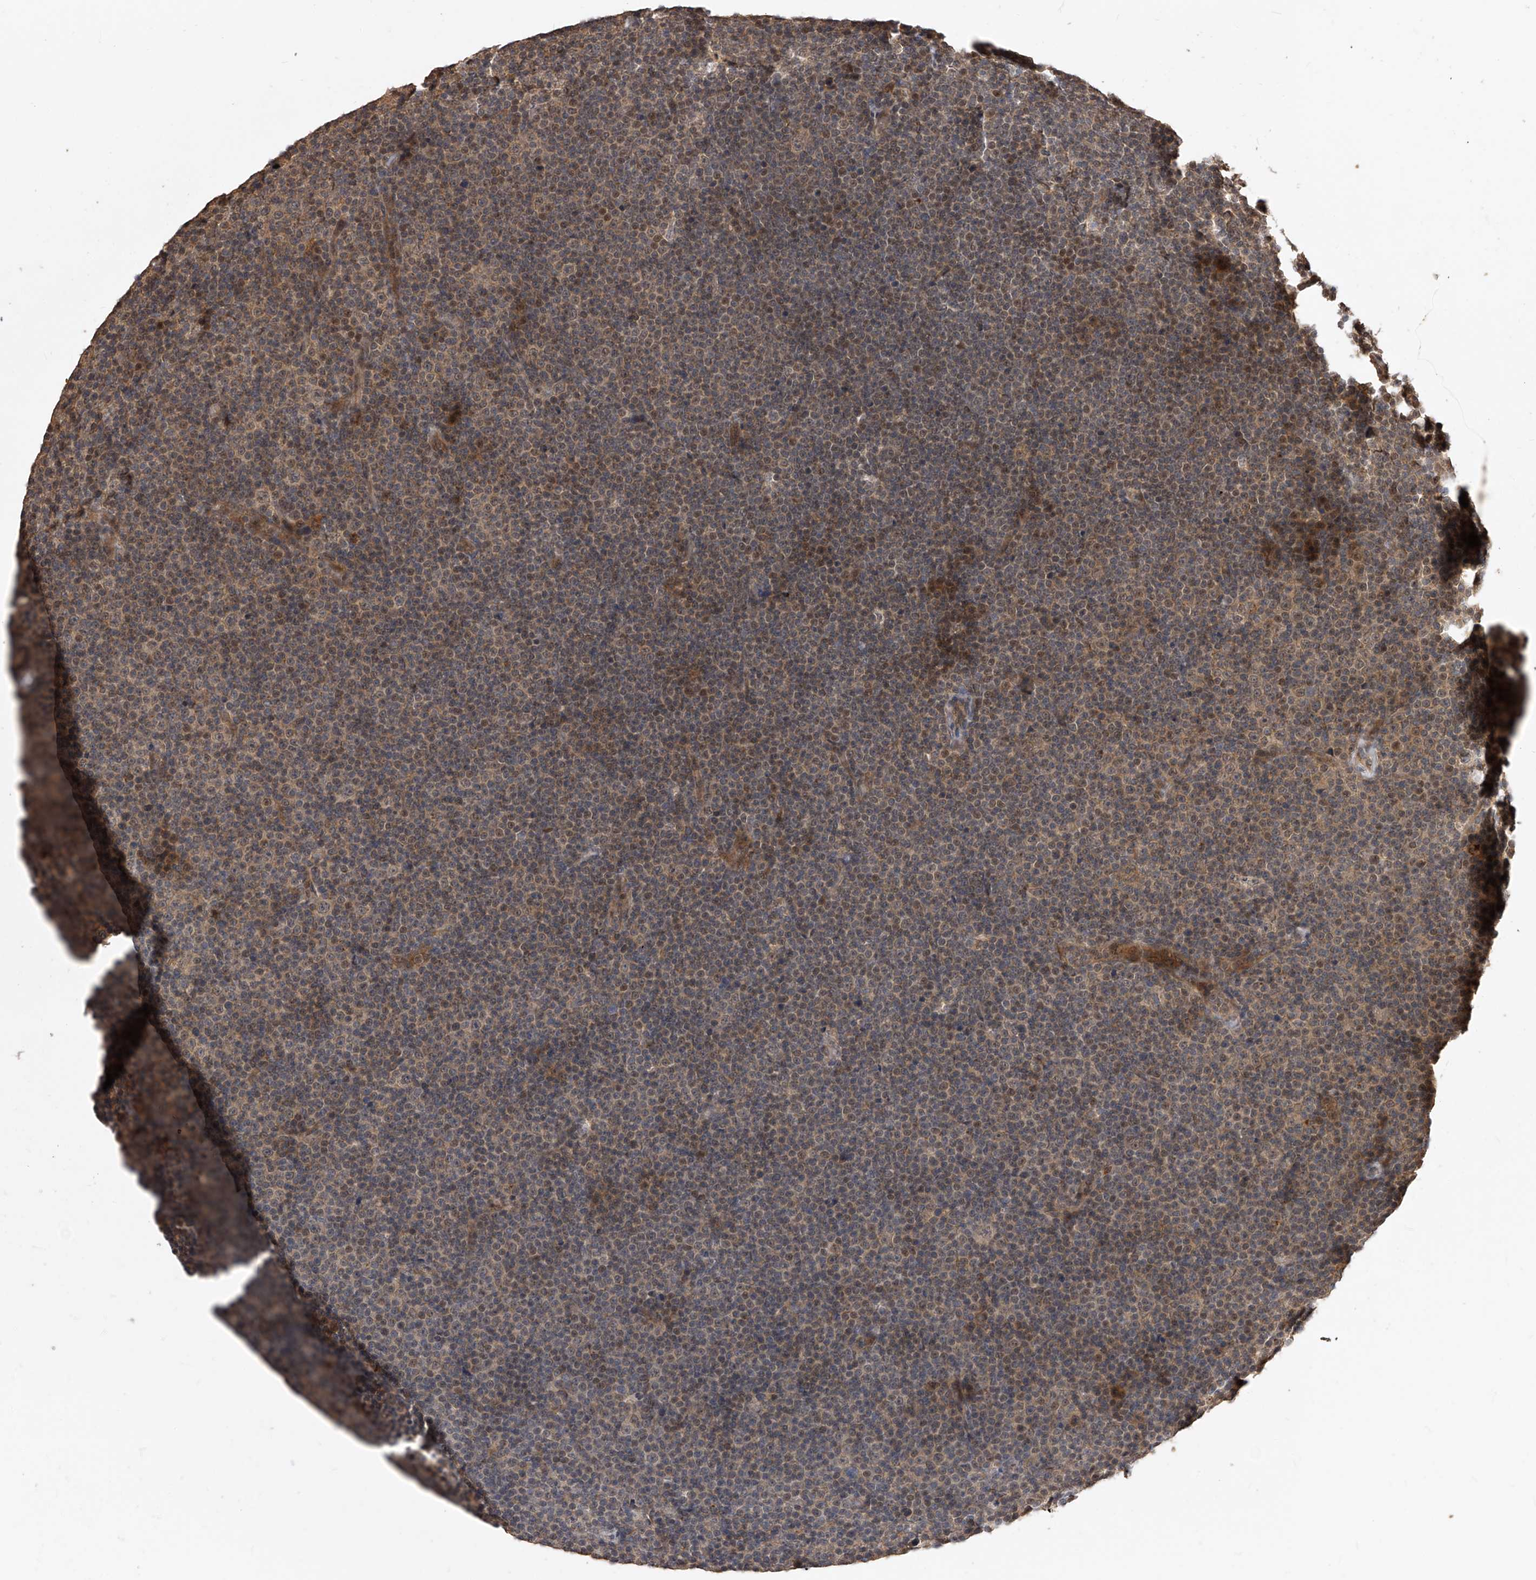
{"staining": {"intensity": "weak", "quantity": "25%-75%", "location": "cytoplasmic/membranous"}, "tissue": "lymphoma", "cell_type": "Tumor cells", "image_type": "cancer", "snomed": [{"axis": "morphology", "description": "Malignant lymphoma, non-Hodgkin's type, Low grade"}, {"axis": "topography", "description": "Lymph node"}], "caption": "Immunohistochemical staining of human lymphoma shows low levels of weak cytoplasmic/membranous protein staining in about 25%-75% of tumor cells. The staining is performed using DAB (3,3'-diaminobenzidine) brown chromogen to label protein expression. The nuclei are counter-stained blue using hematoxylin.", "gene": "CFAP410", "patient": {"sex": "female", "age": 67}}